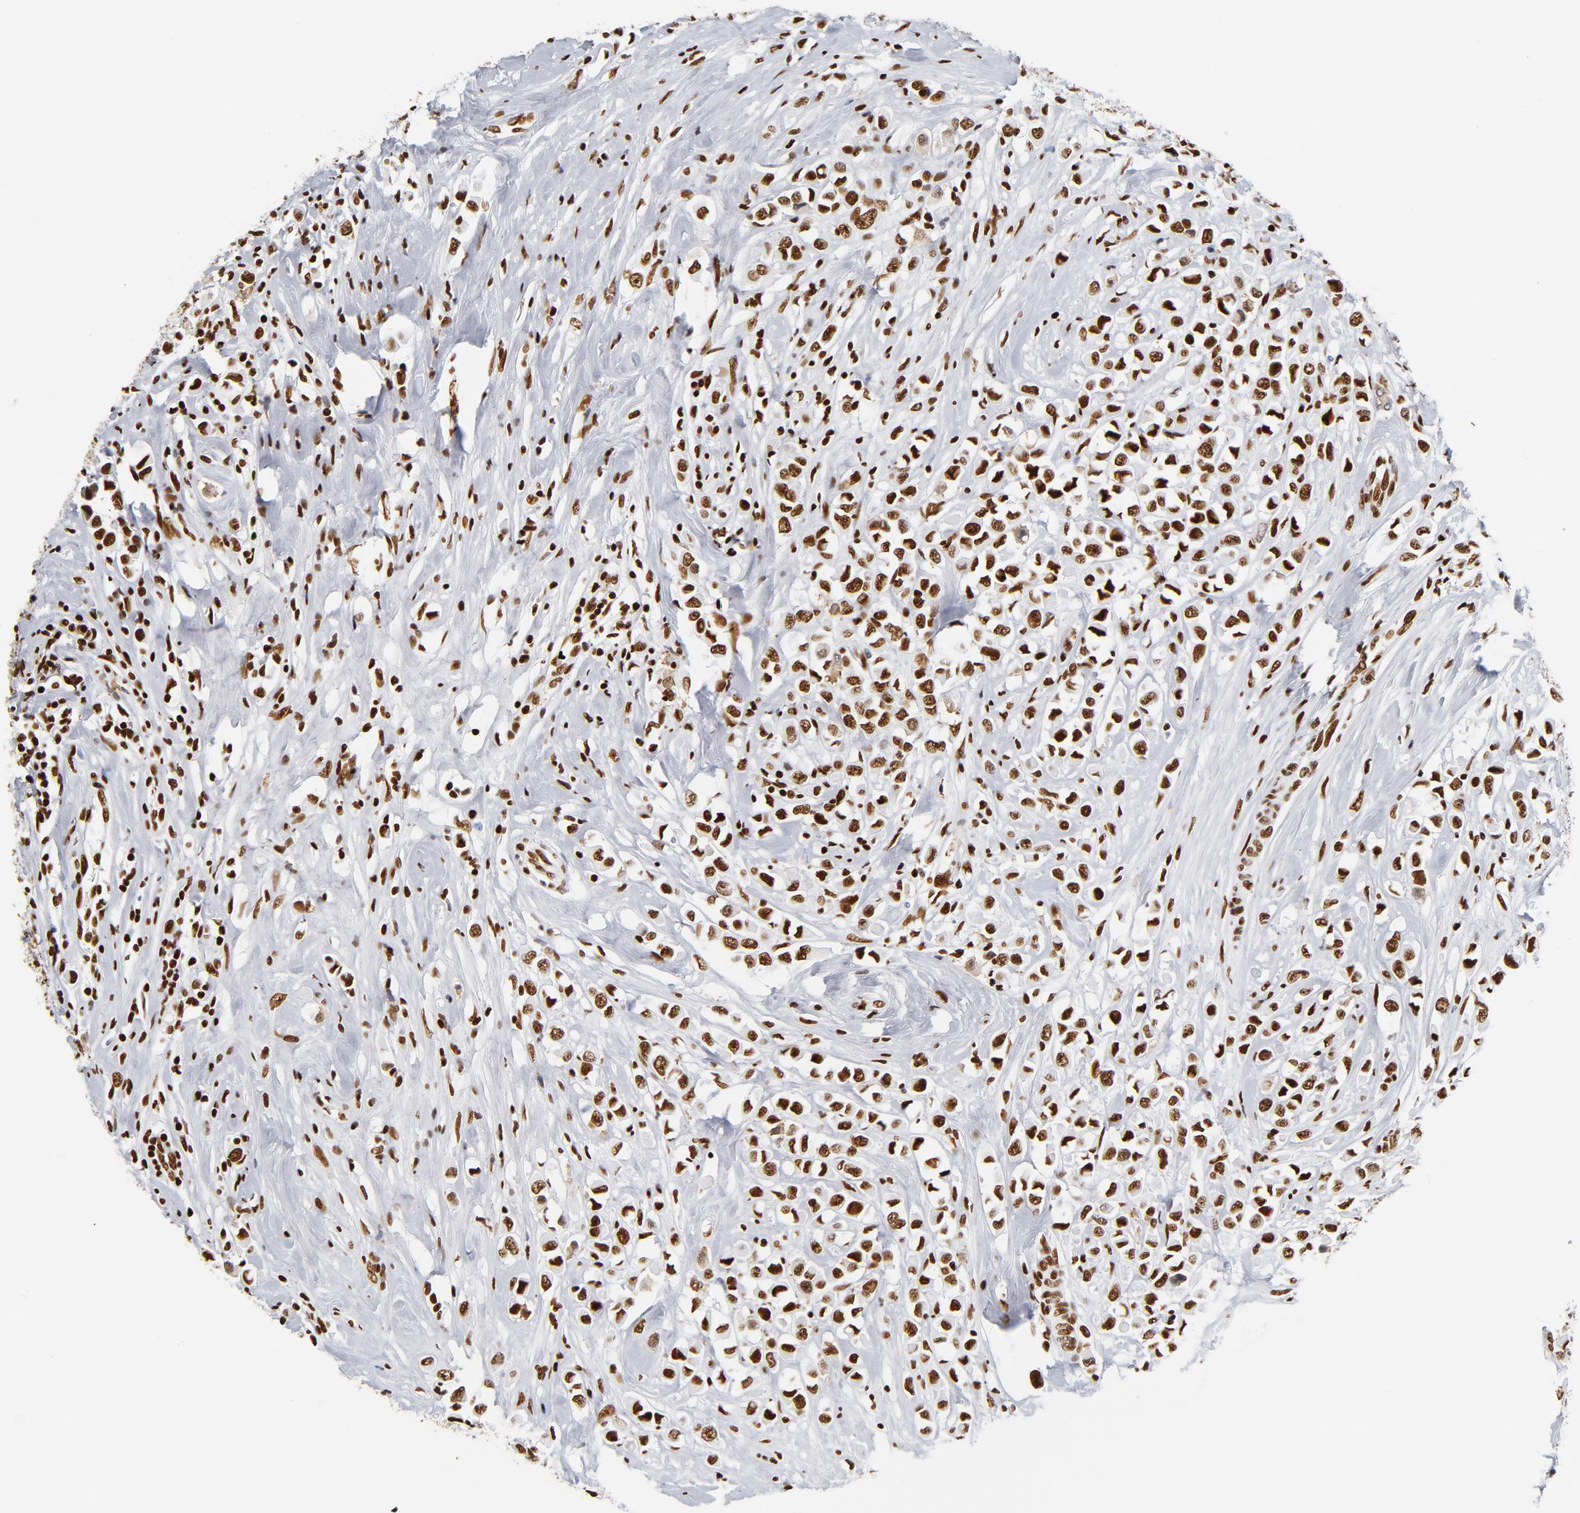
{"staining": {"intensity": "strong", "quantity": ">75%", "location": "nuclear"}, "tissue": "breast cancer", "cell_type": "Tumor cells", "image_type": "cancer", "snomed": [{"axis": "morphology", "description": "Duct carcinoma"}, {"axis": "topography", "description": "Breast"}], "caption": "This photomicrograph exhibits breast intraductal carcinoma stained with immunohistochemistry (IHC) to label a protein in brown. The nuclear of tumor cells show strong positivity for the protein. Nuclei are counter-stained blue.", "gene": "XRCC5", "patient": {"sex": "female", "age": 61}}